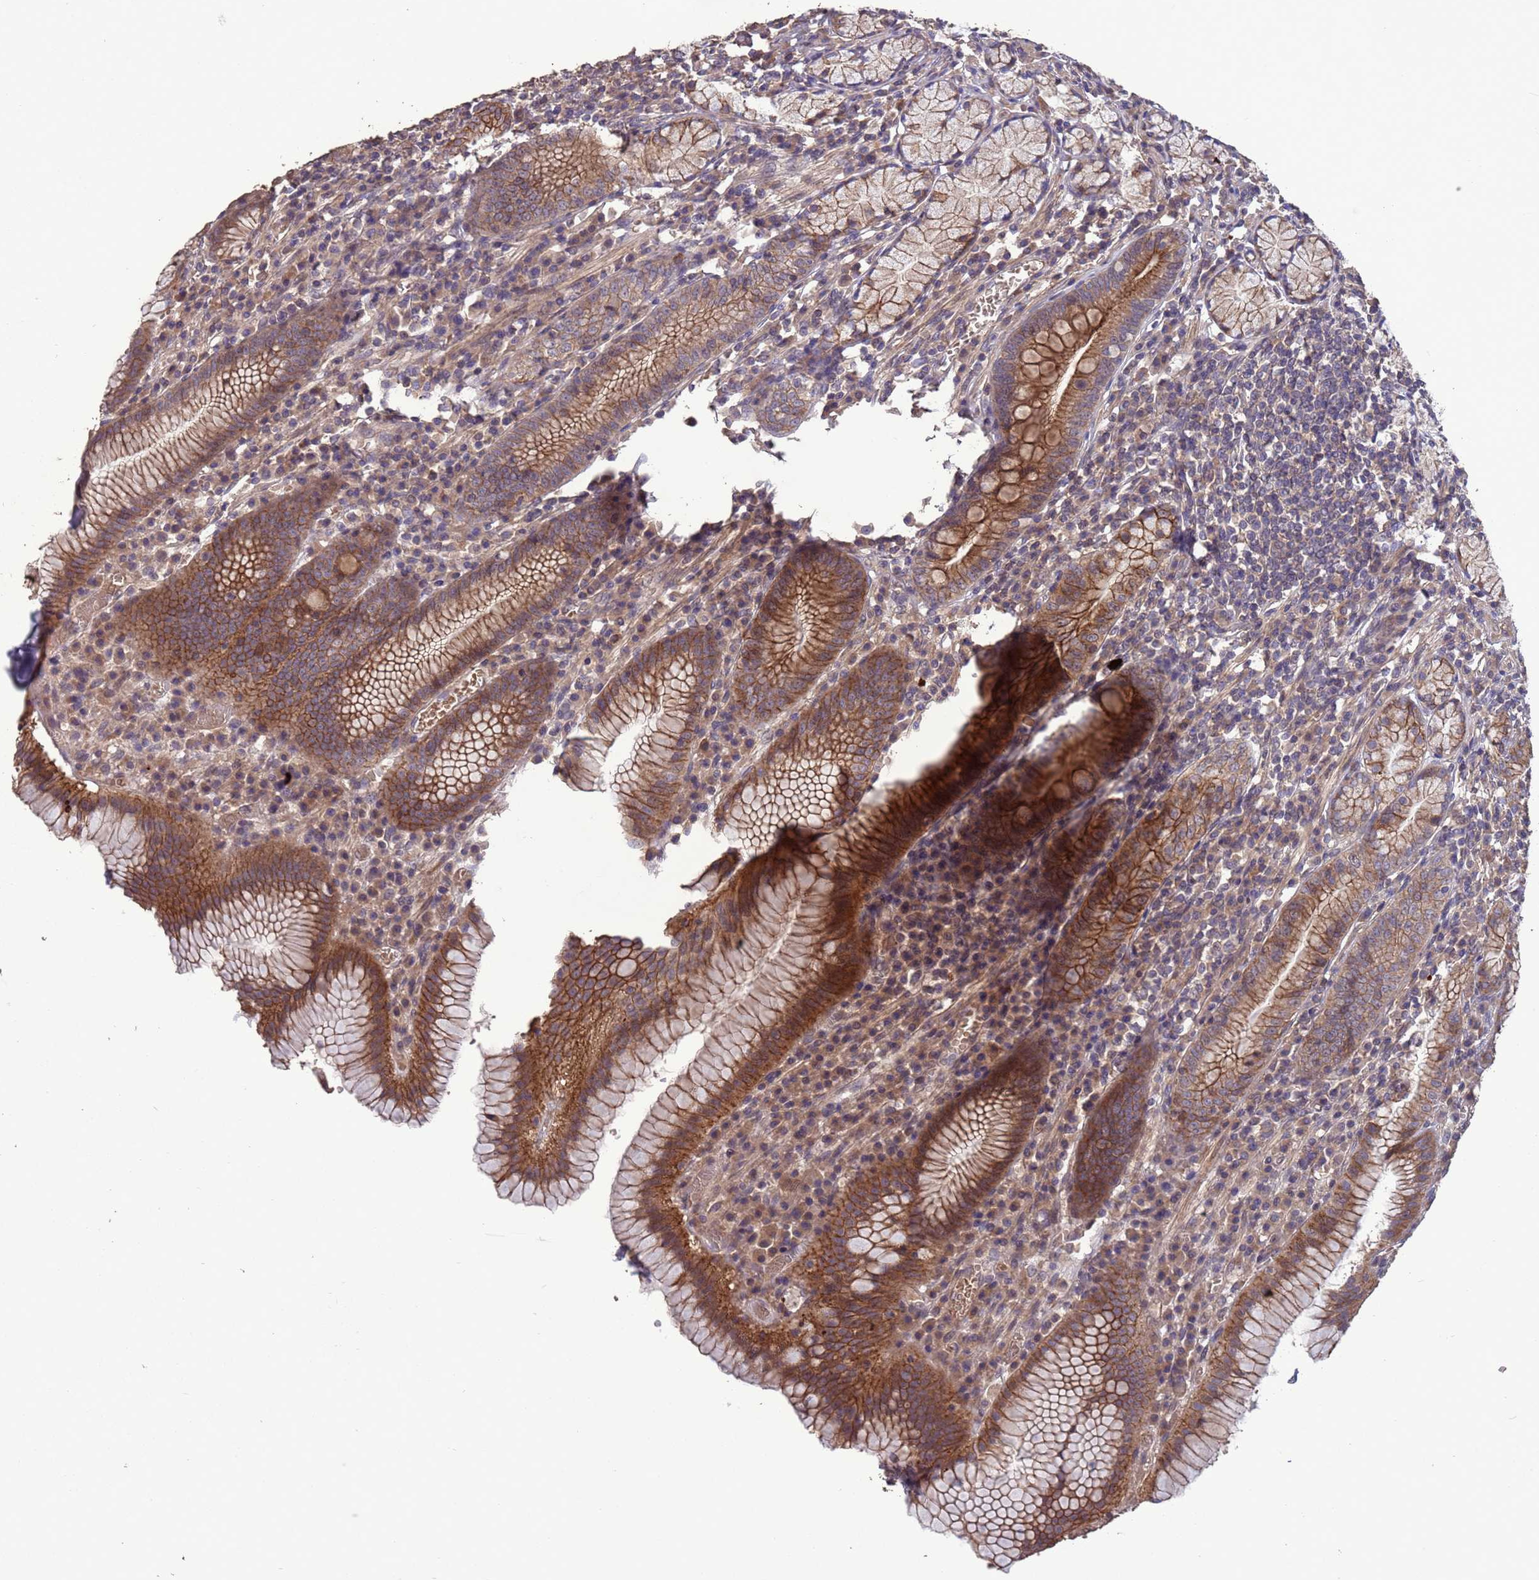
{"staining": {"intensity": "strong", "quantity": ">75%", "location": "cytoplasmic/membranous"}, "tissue": "stomach", "cell_type": "Glandular cells", "image_type": "normal", "snomed": [{"axis": "morphology", "description": "Normal tissue, NOS"}, {"axis": "topography", "description": "Stomach"}], "caption": "An IHC image of unremarkable tissue is shown. Protein staining in brown labels strong cytoplasmic/membranous positivity in stomach within glandular cells. (DAB IHC, brown staining for protein, blue staining for nuclei).", "gene": "SLC9B2", "patient": {"sex": "male", "age": 55}}